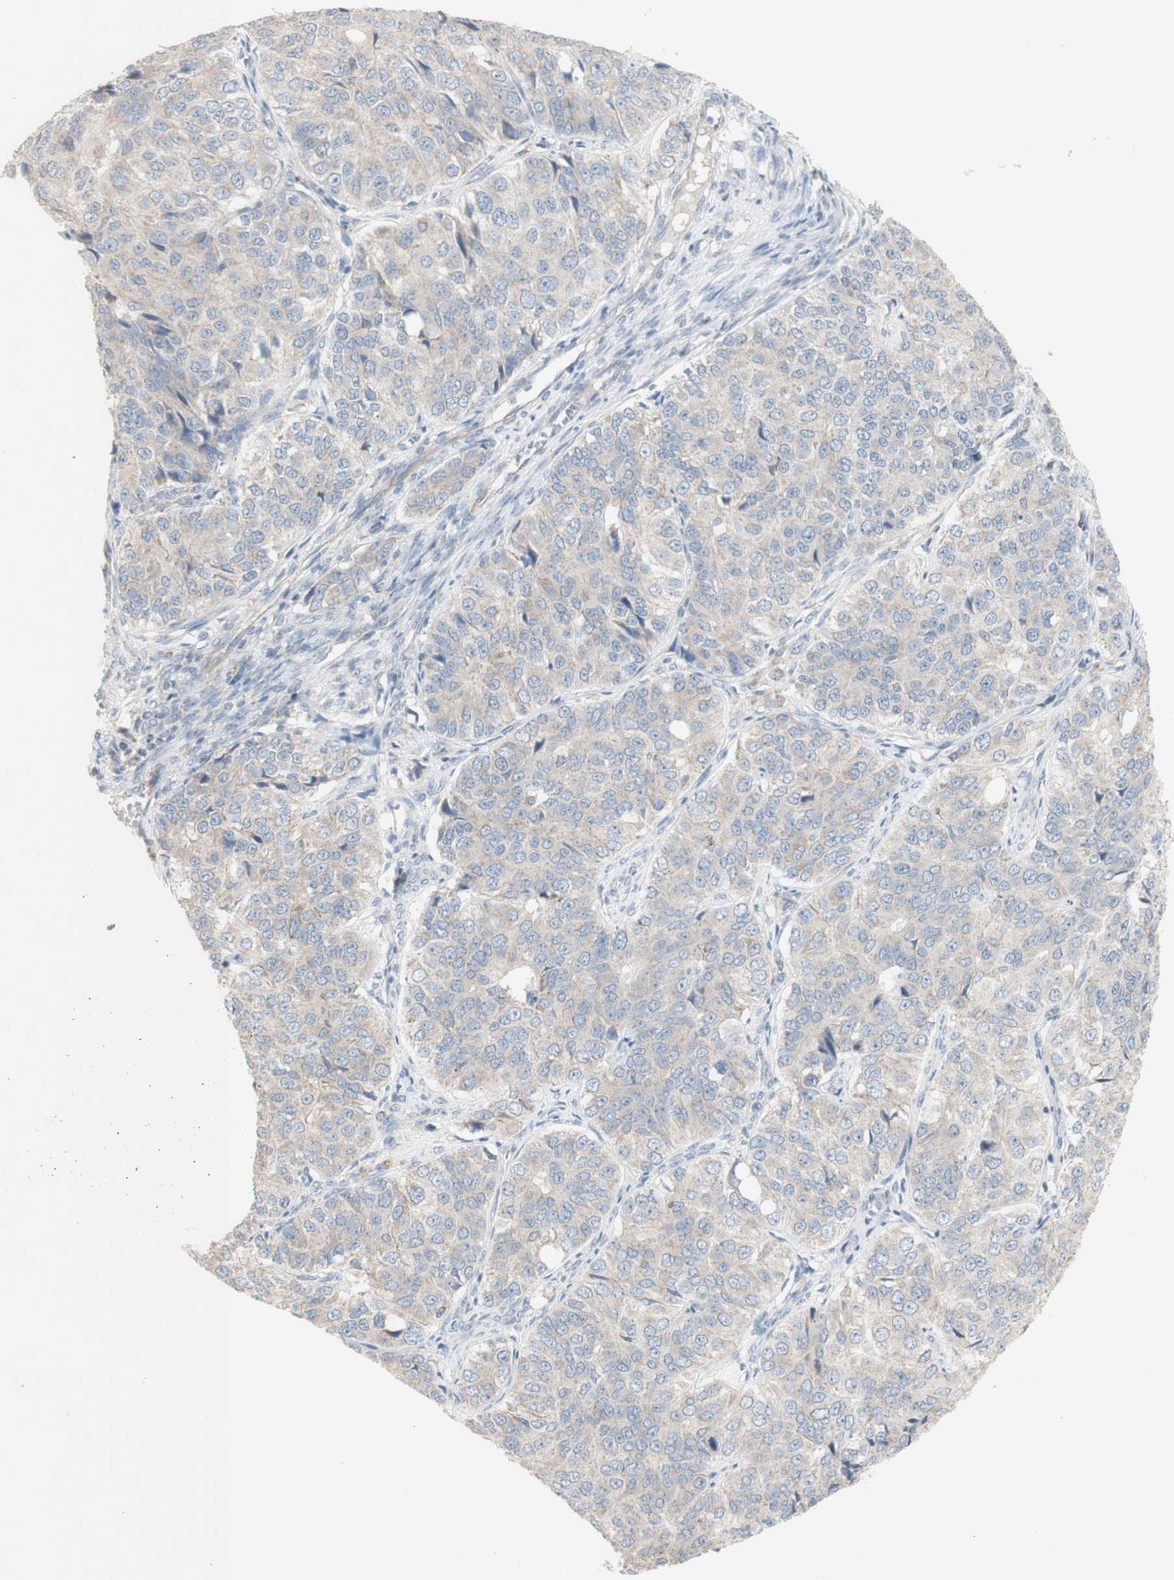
{"staining": {"intensity": "weak", "quantity": "<25%", "location": "cytoplasmic/membranous"}, "tissue": "ovarian cancer", "cell_type": "Tumor cells", "image_type": "cancer", "snomed": [{"axis": "morphology", "description": "Carcinoma, endometroid"}, {"axis": "topography", "description": "Ovary"}], "caption": "Tumor cells are negative for protein expression in human ovarian cancer (endometroid carcinoma). (DAB IHC visualized using brightfield microscopy, high magnification).", "gene": "CNTNAP1", "patient": {"sex": "female", "age": 51}}